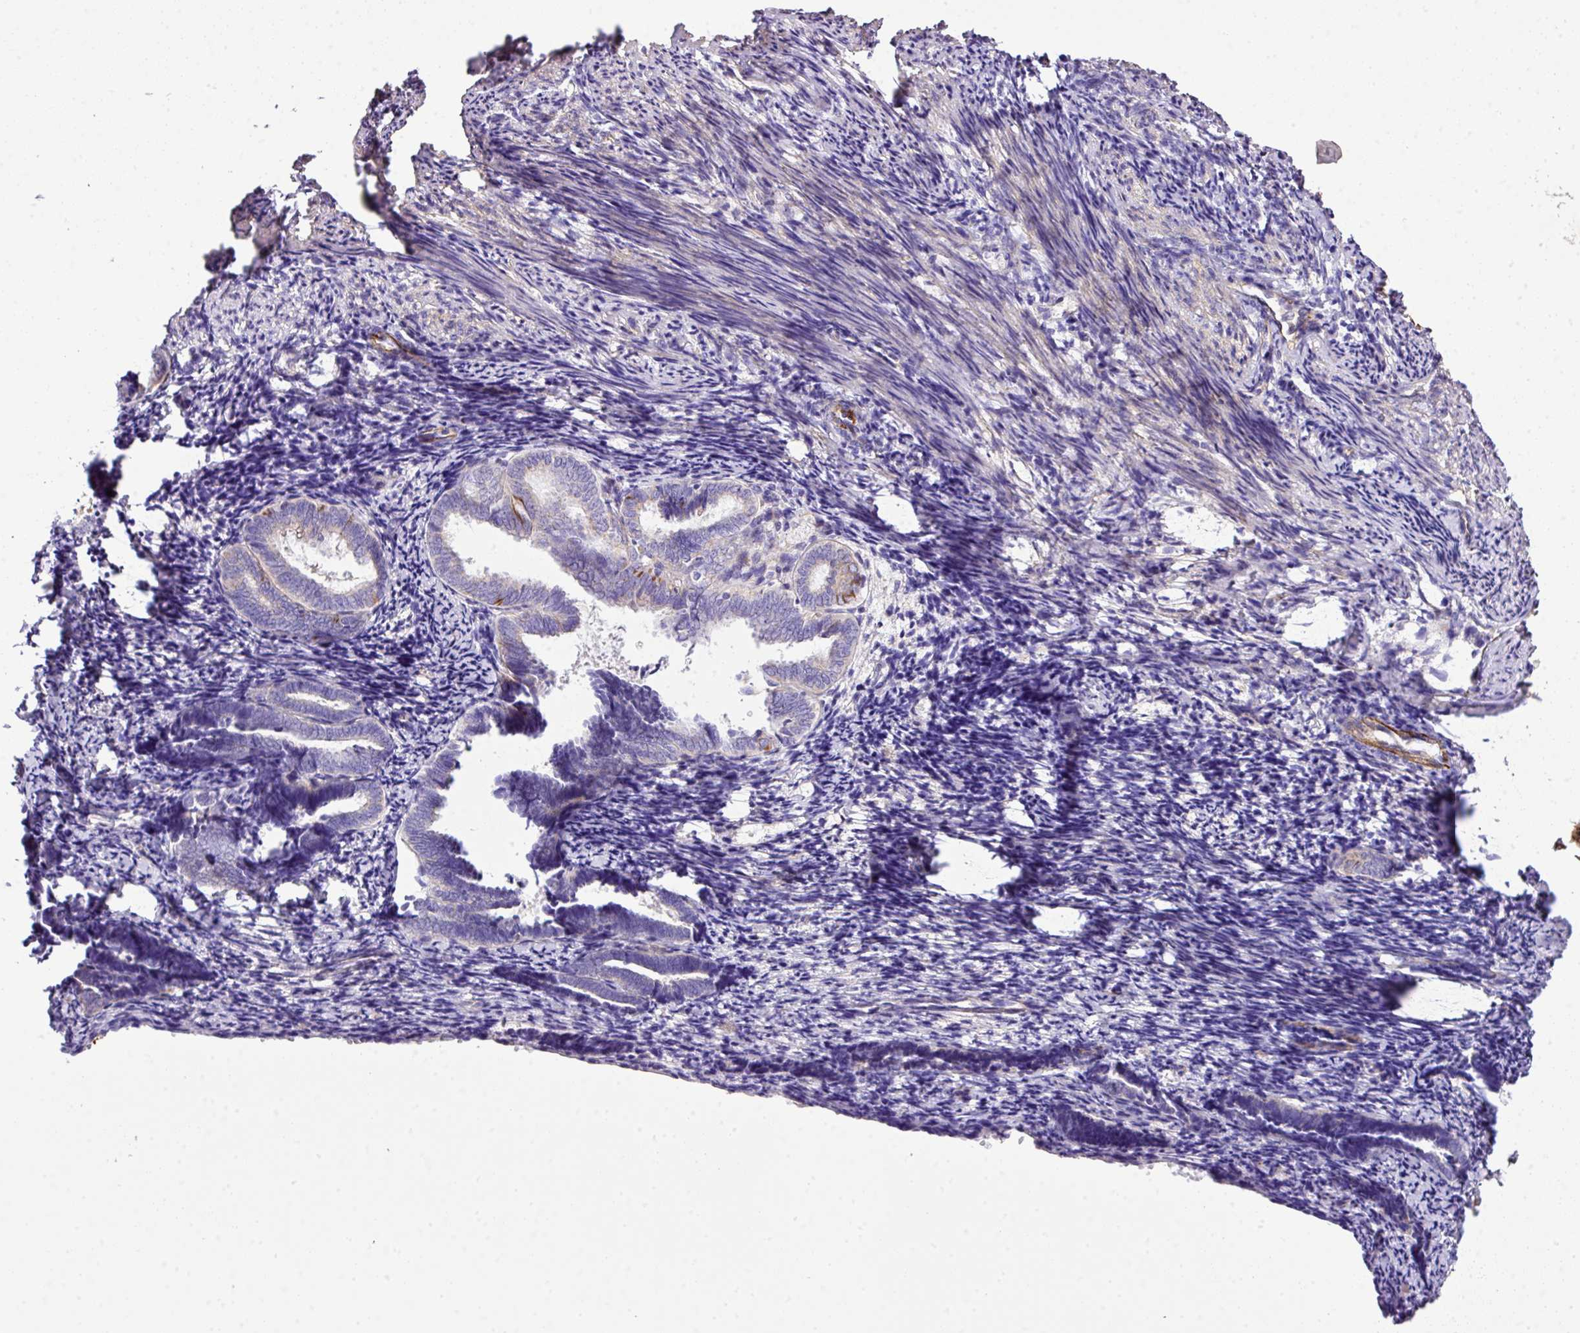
{"staining": {"intensity": "moderate", "quantity": "<25%", "location": "cytoplasmic/membranous"}, "tissue": "endometrium", "cell_type": "Cells in endometrial stroma", "image_type": "normal", "snomed": [{"axis": "morphology", "description": "Normal tissue, NOS"}, {"axis": "topography", "description": "Endometrium"}], "caption": "Immunohistochemical staining of normal endometrium demonstrates moderate cytoplasmic/membranous protein expression in about <25% of cells in endometrial stroma.", "gene": "CTXN2", "patient": {"sex": "female", "age": 54}}